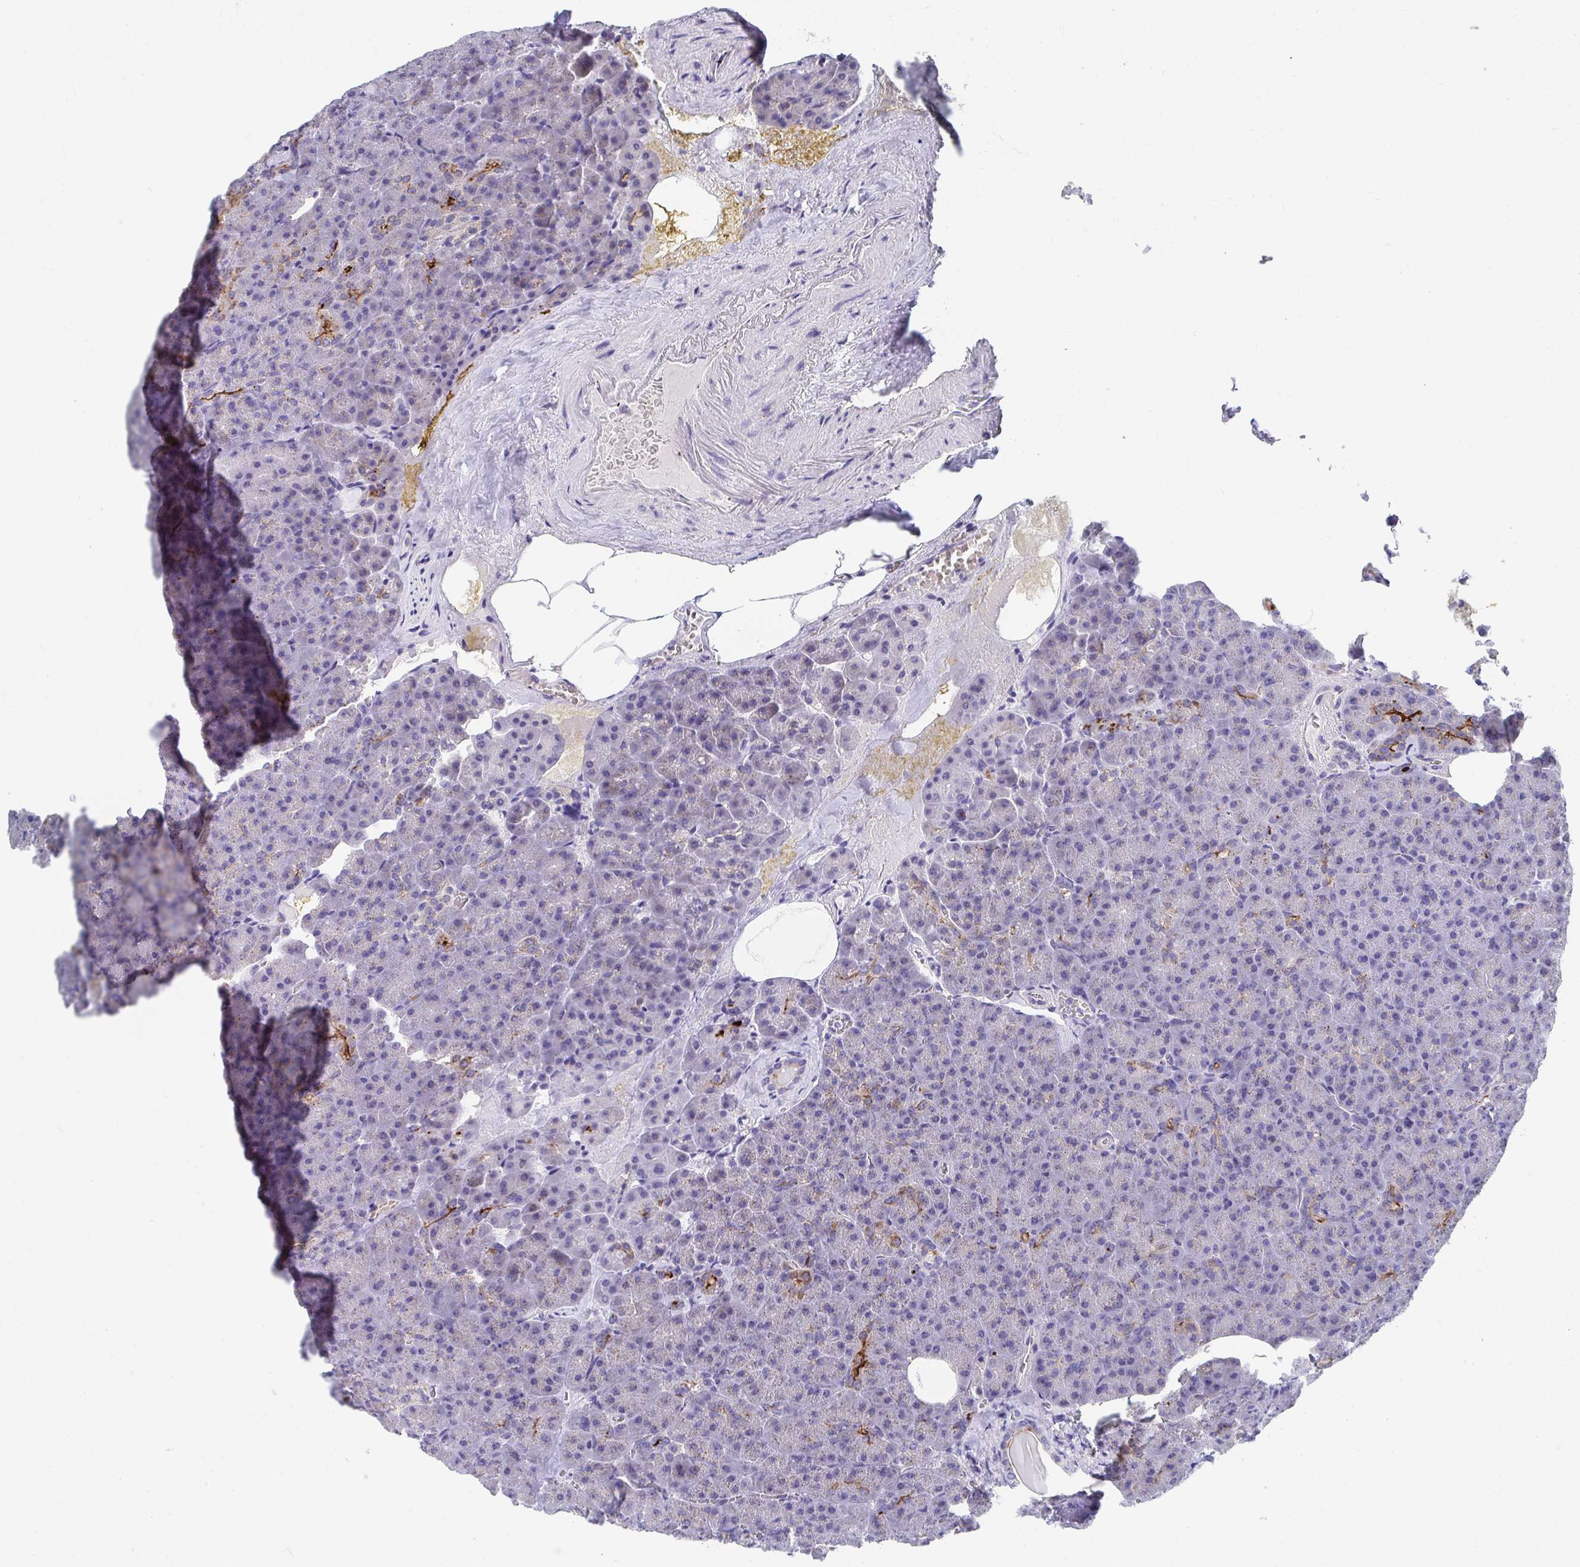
{"staining": {"intensity": "strong", "quantity": "<25%", "location": "cytoplasmic/membranous"}, "tissue": "pancreas", "cell_type": "Exocrine glandular cells", "image_type": "normal", "snomed": [{"axis": "morphology", "description": "Normal tissue, NOS"}, {"axis": "topography", "description": "Pancreas"}], "caption": "Strong cytoplasmic/membranous staining is seen in about <25% of exocrine glandular cells in unremarkable pancreas. (brown staining indicates protein expression, while blue staining denotes nuclei).", "gene": "TMPRSS2", "patient": {"sex": "female", "age": 74}}